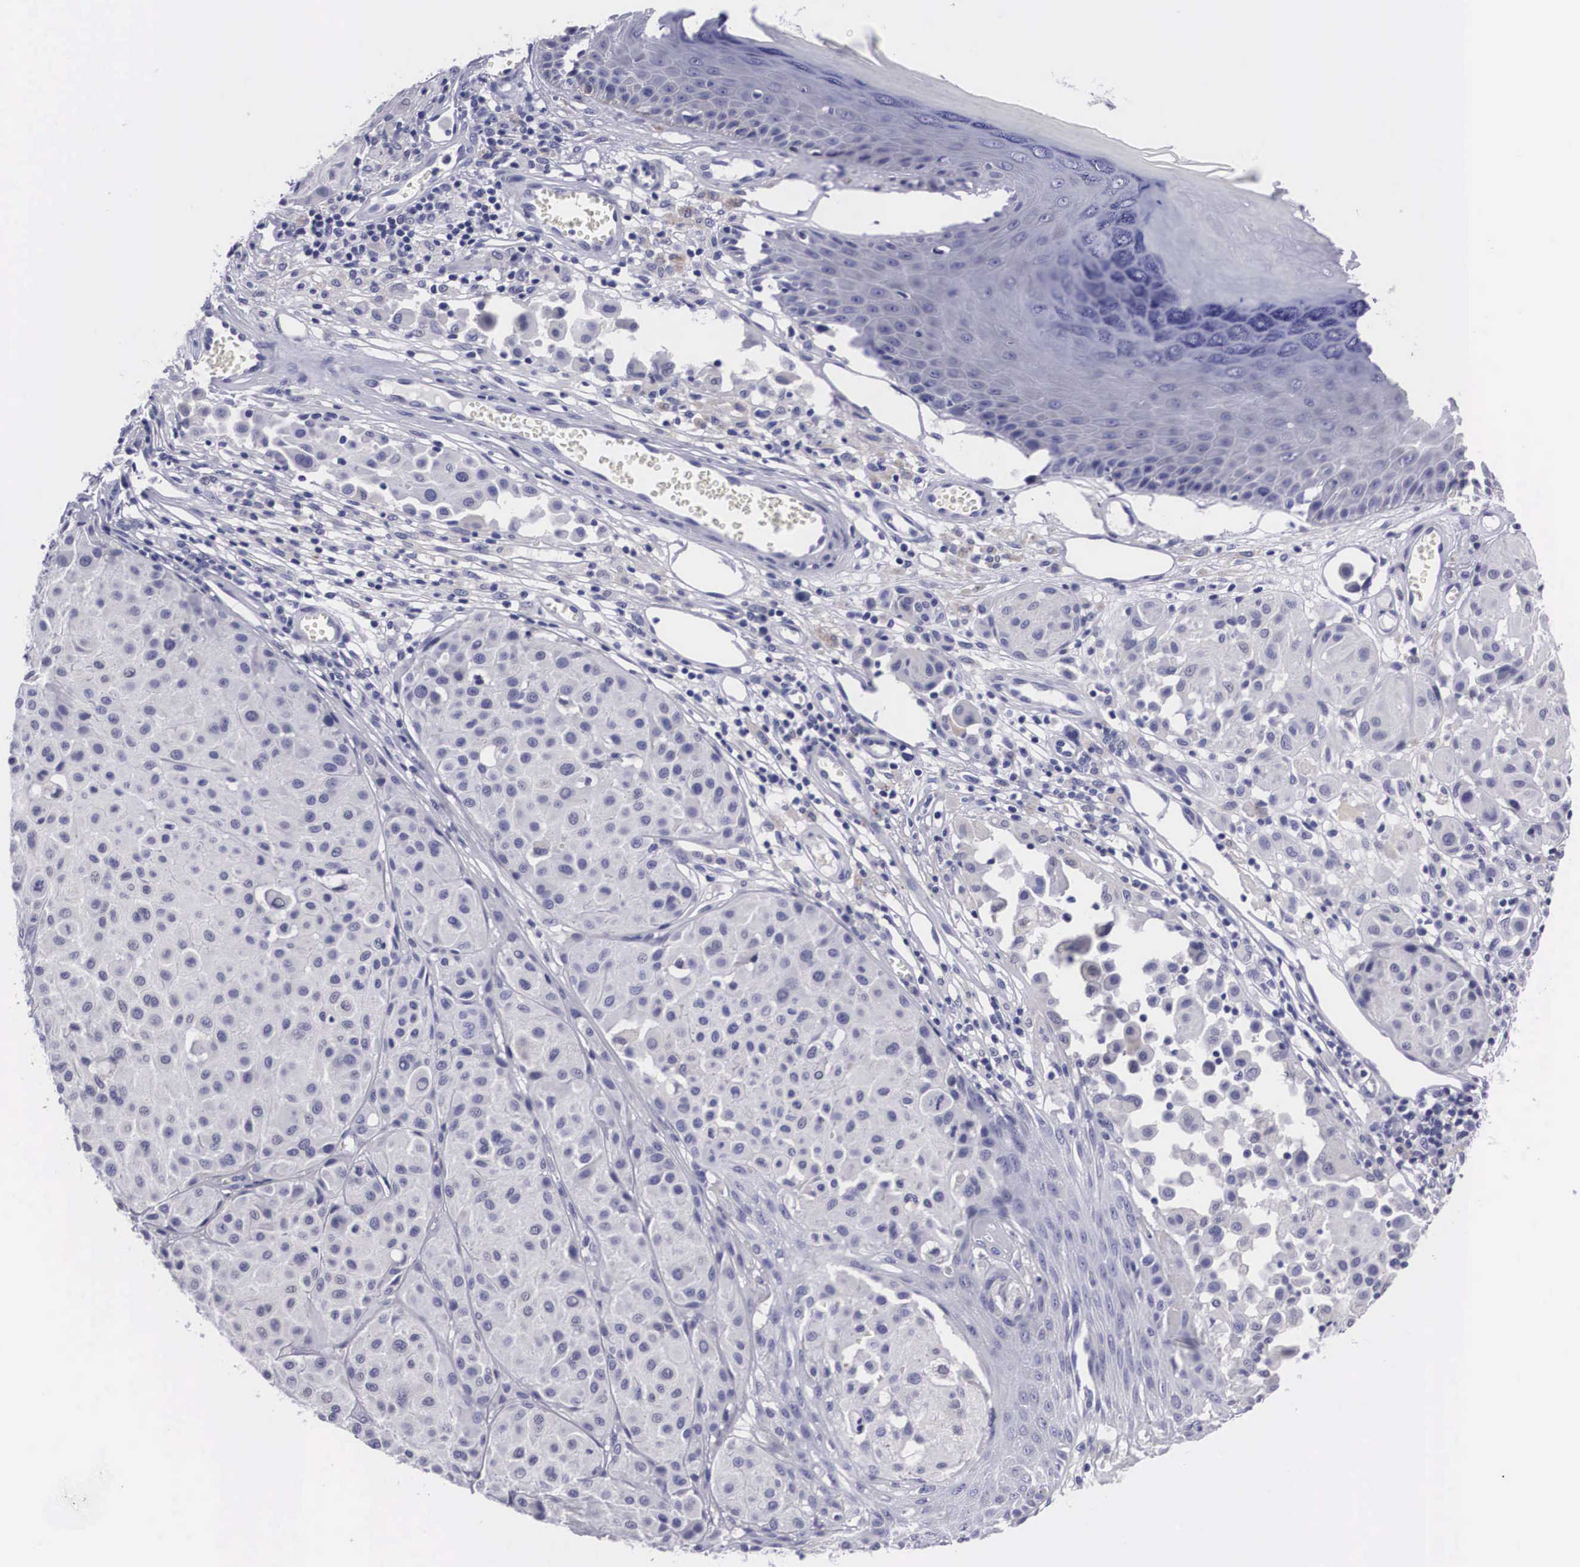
{"staining": {"intensity": "negative", "quantity": "none", "location": "none"}, "tissue": "melanoma", "cell_type": "Tumor cells", "image_type": "cancer", "snomed": [{"axis": "morphology", "description": "Malignant melanoma, NOS"}, {"axis": "topography", "description": "Skin"}], "caption": "Immunohistochemistry histopathology image of human malignant melanoma stained for a protein (brown), which reveals no positivity in tumor cells.", "gene": "C22orf31", "patient": {"sex": "male", "age": 36}}